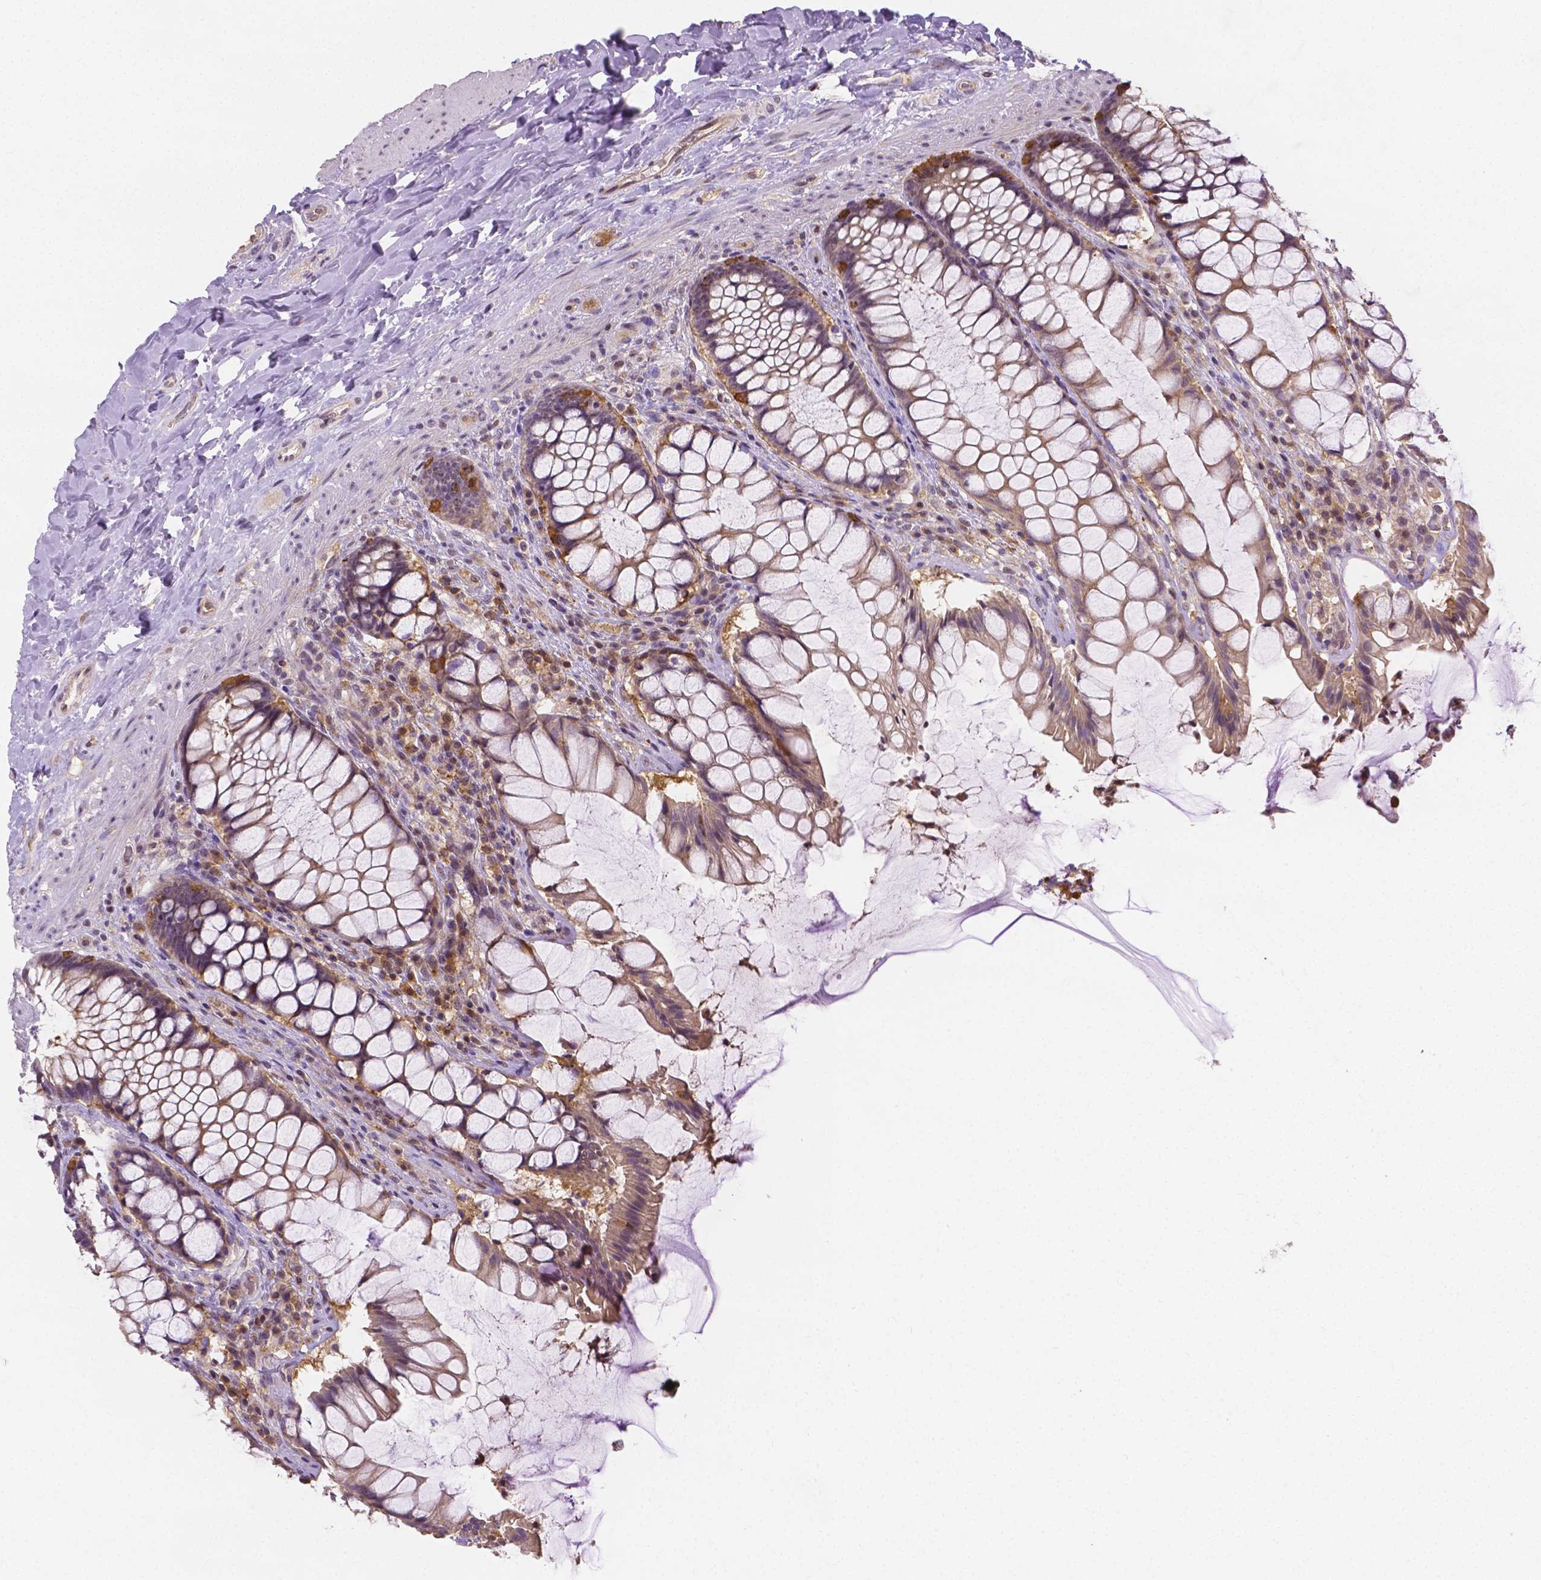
{"staining": {"intensity": "weak", "quantity": "25%-75%", "location": "cytoplasmic/membranous"}, "tissue": "rectum", "cell_type": "Glandular cells", "image_type": "normal", "snomed": [{"axis": "morphology", "description": "Normal tissue, NOS"}, {"axis": "topography", "description": "Rectum"}], "caption": "Protein analysis of unremarkable rectum displays weak cytoplasmic/membranous staining in about 25%-75% of glandular cells. The staining is performed using DAB brown chromogen to label protein expression. The nuclei are counter-stained blue using hematoxylin.", "gene": "ZNRD2", "patient": {"sex": "female", "age": 58}}